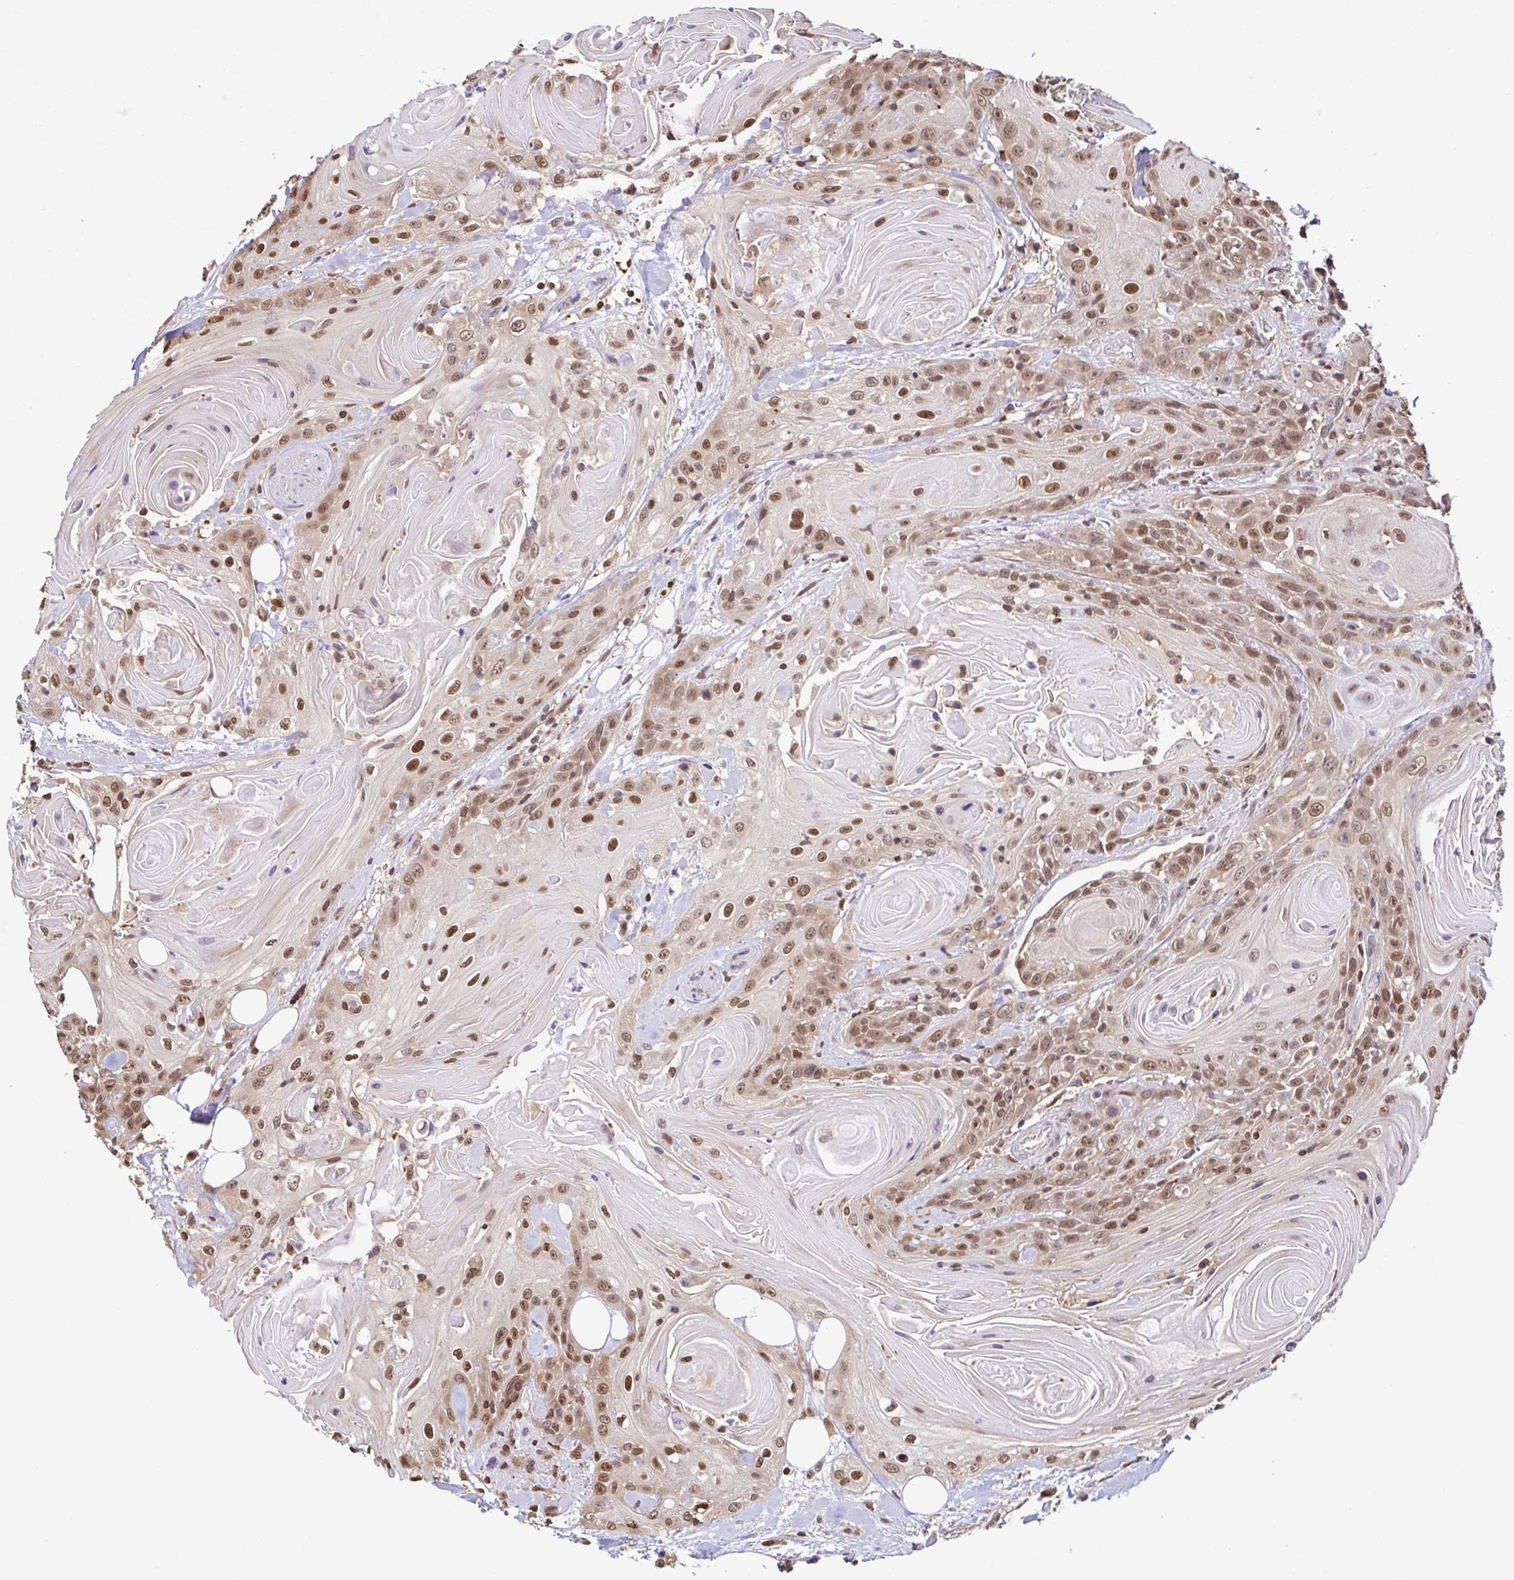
{"staining": {"intensity": "moderate", "quantity": ">75%", "location": "nuclear"}, "tissue": "head and neck cancer", "cell_type": "Tumor cells", "image_type": "cancer", "snomed": [{"axis": "morphology", "description": "Squamous cell carcinoma, NOS"}, {"axis": "topography", "description": "Head-Neck"}], "caption": "Immunohistochemistry (IHC) staining of head and neck squamous cell carcinoma, which shows medium levels of moderate nuclear staining in approximately >75% of tumor cells indicating moderate nuclear protein positivity. The staining was performed using DAB (3,3'-diaminobenzidine) (brown) for protein detection and nuclei were counterstained in hematoxylin (blue).", "gene": "PSMB9", "patient": {"sex": "female", "age": 84}}